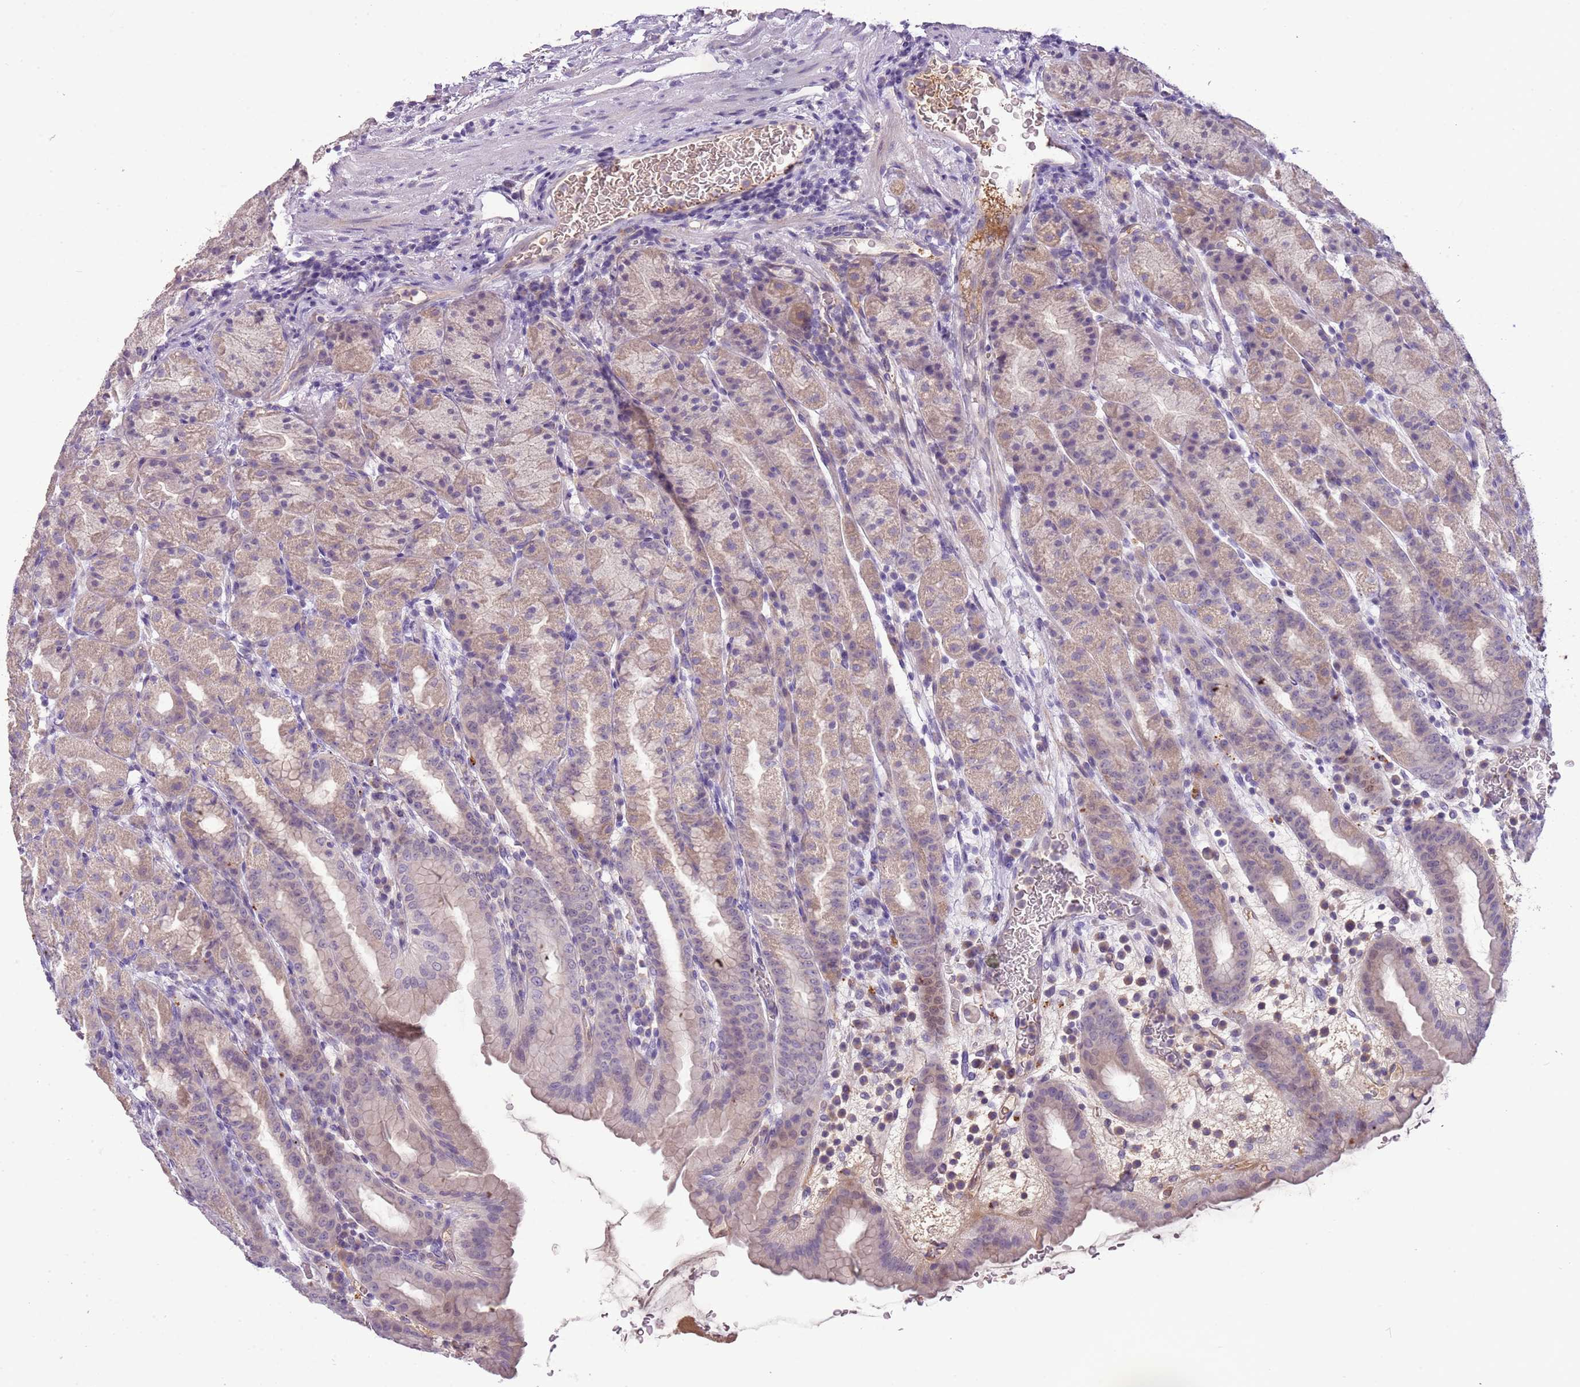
{"staining": {"intensity": "weak", "quantity": "25%-75%", "location": "cytoplasmic/membranous"}, "tissue": "stomach", "cell_type": "Glandular cells", "image_type": "normal", "snomed": [{"axis": "morphology", "description": "Normal tissue, NOS"}, {"axis": "topography", "description": "Stomach, upper"}], "caption": "High-magnification brightfield microscopy of benign stomach stained with DAB (3,3'-diaminobenzidine) (brown) and counterstained with hematoxylin (blue). glandular cells exhibit weak cytoplasmic/membranous expression is appreciated in approximately25%-75% of cells. Nuclei are stained in blue.", "gene": "SCAMP5", "patient": {"sex": "male", "age": 68}}